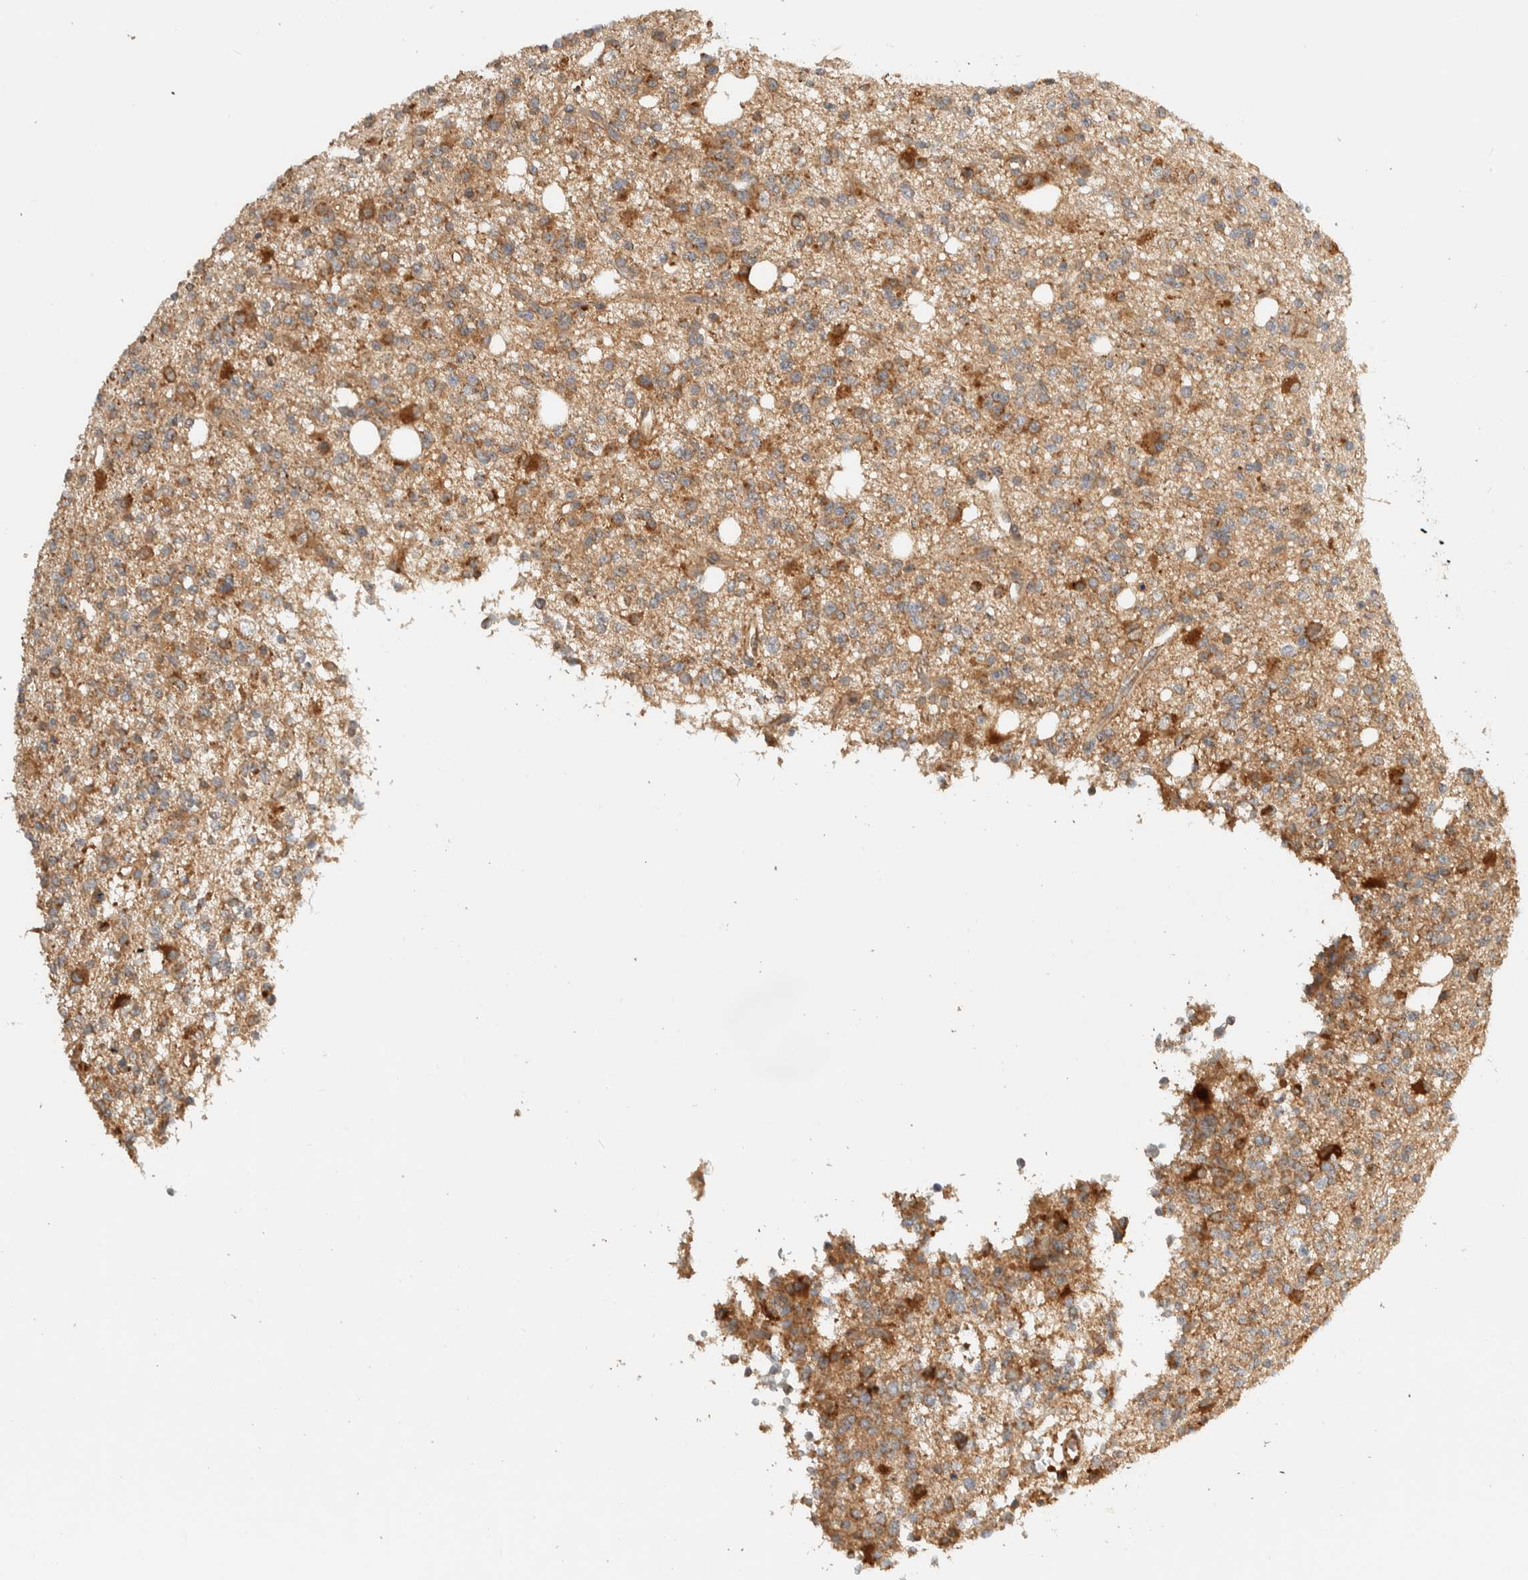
{"staining": {"intensity": "weak", "quantity": ">75%", "location": "cytoplasmic/membranous"}, "tissue": "glioma", "cell_type": "Tumor cells", "image_type": "cancer", "snomed": [{"axis": "morphology", "description": "Glioma, malignant, High grade"}, {"axis": "topography", "description": "Brain"}], "caption": "Brown immunohistochemical staining in human malignant glioma (high-grade) shows weak cytoplasmic/membranous staining in approximately >75% of tumor cells.", "gene": "TMEM192", "patient": {"sex": "female", "age": 62}}